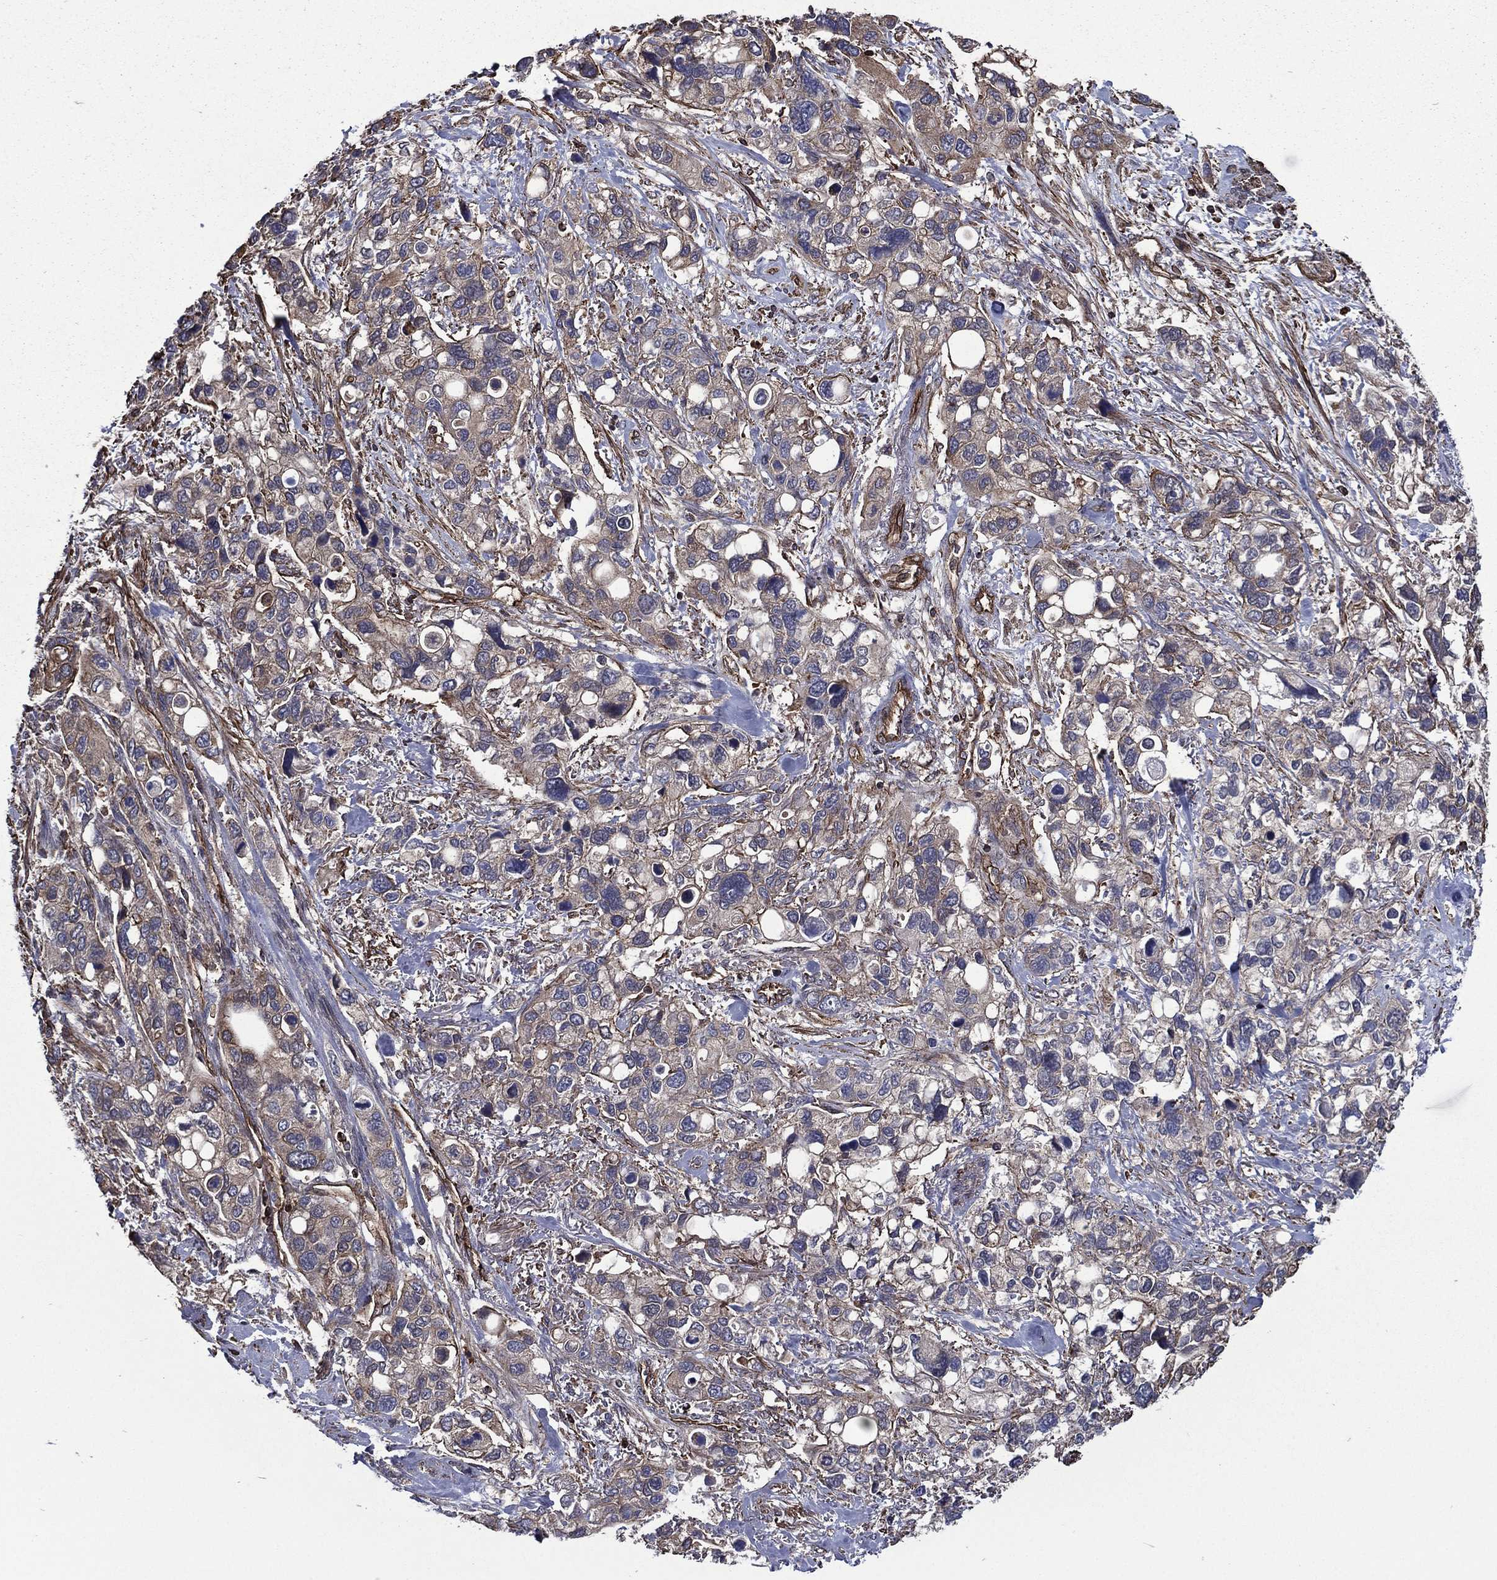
{"staining": {"intensity": "weak", "quantity": "<25%", "location": "cytoplasmic/membranous"}, "tissue": "stomach cancer", "cell_type": "Tumor cells", "image_type": "cancer", "snomed": [{"axis": "morphology", "description": "Adenocarcinoma, NOS"}, {"axis": "topography", "description": "Stomach, upper"}], "caption": "Immunohistochemistry histopathology image of human stomach cancer stained for a protein (brown), which displays no staining in tumor cells. (DAB immunohistochemistry (IHC) visualized using brightfield microscopy, high magnification).", "gene": "PLPP3", "patient": {"sex": "female", "age": 81}}